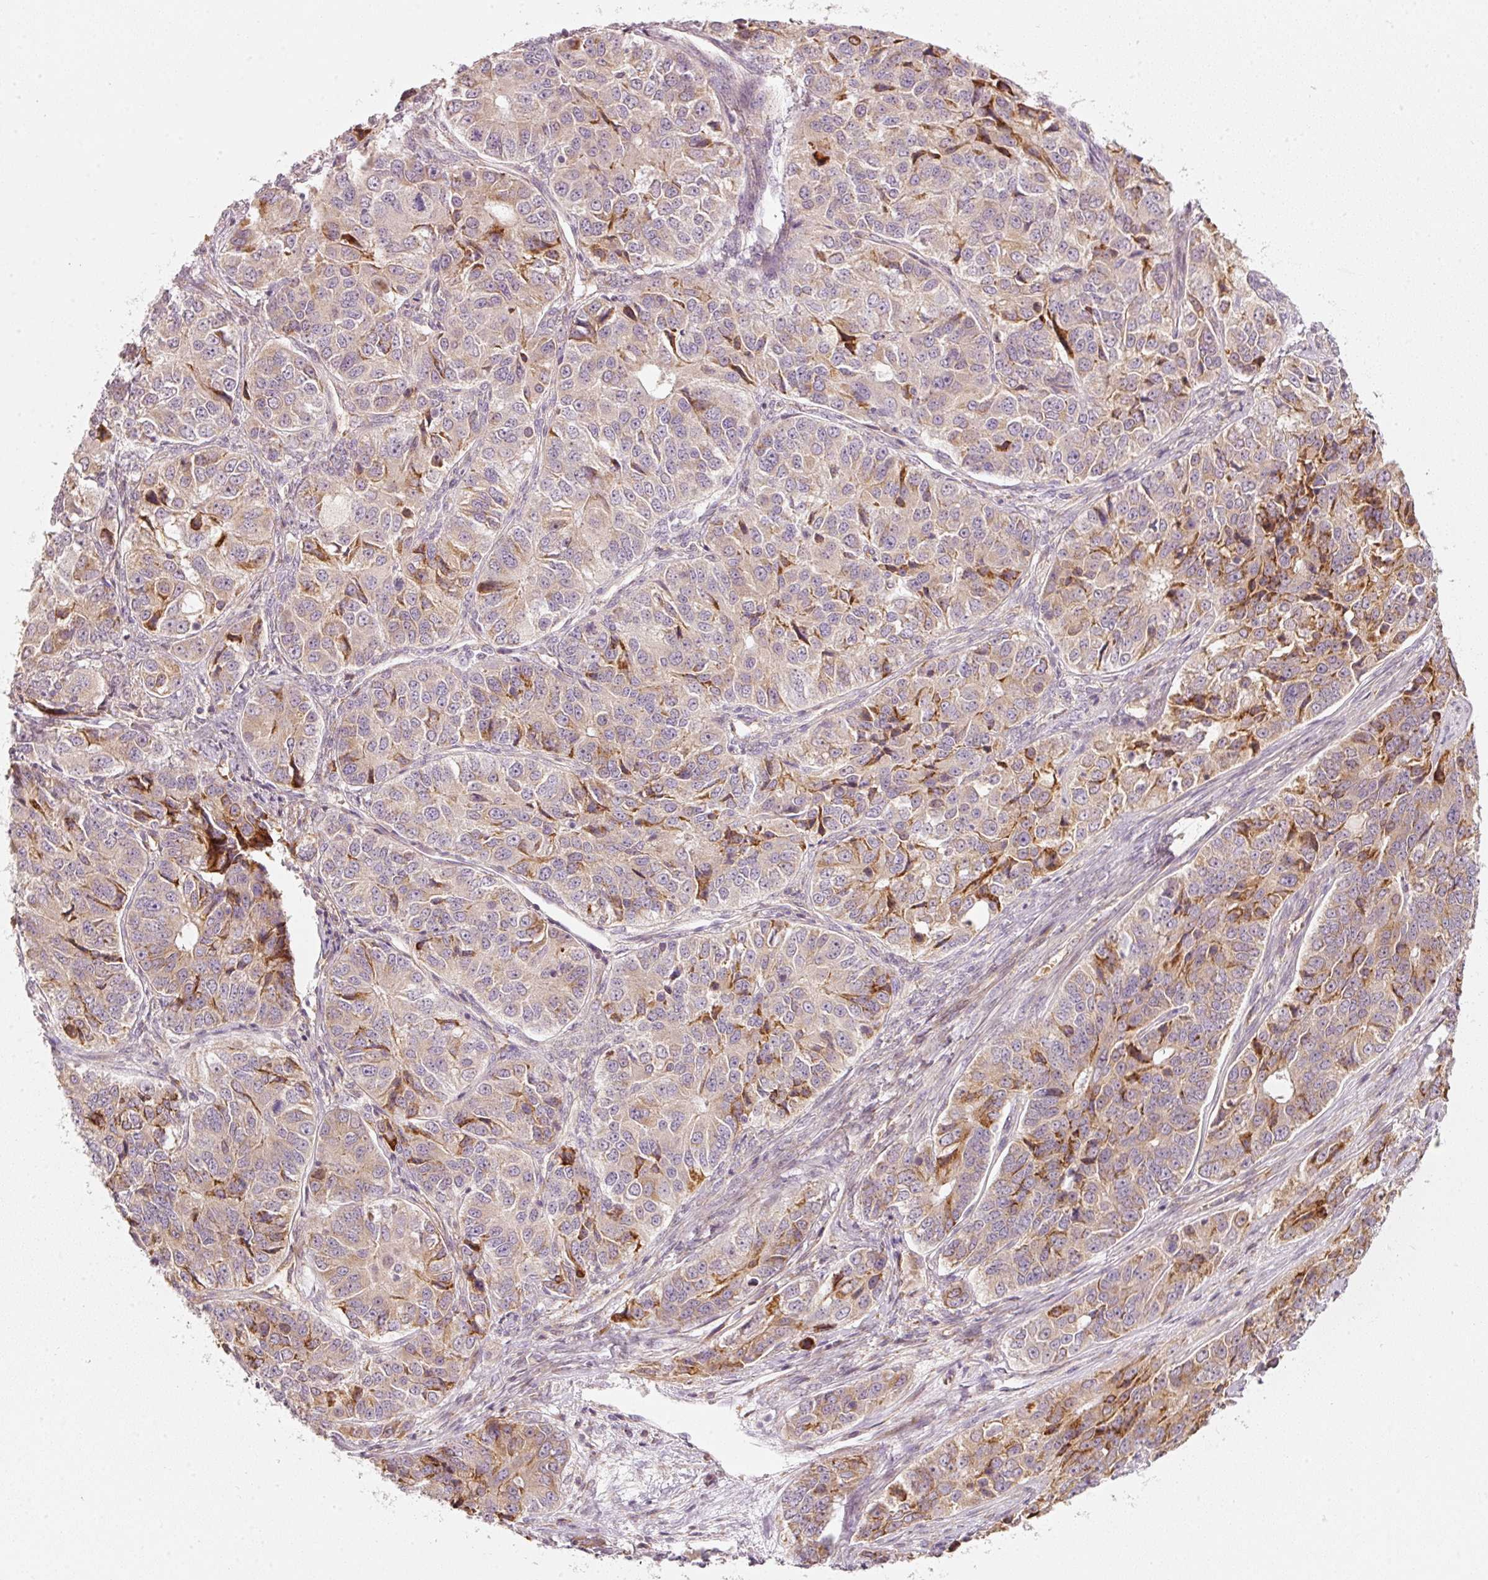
{"staining": {"intensity": "moderate", "quantity": "<25%", "location": "cytoplasmic/membranous"}, "tissue": "ovarian cancer", "cell_type": "Tumor cells", "image_type": "cancer", "snomed": [{"axis": "morphology", "description": "Carcinoma, endometroid"}, {"axis": "topography", "description": "Ovary"}], "caption": "Immunohistochemistry (IHC) micrograph of neoplastic tissue: ovarian cancer (endometroid carcinoma) stained using immunohistochemistry reveals low levels of moderate protein expression localized specifically in the cytoplasmic/membranous of tumor cells, appearing as a cytoplasmic/membranous brown color.", "gene": "KCNQ1", "patient": {"sex": "female", "age": 51}}